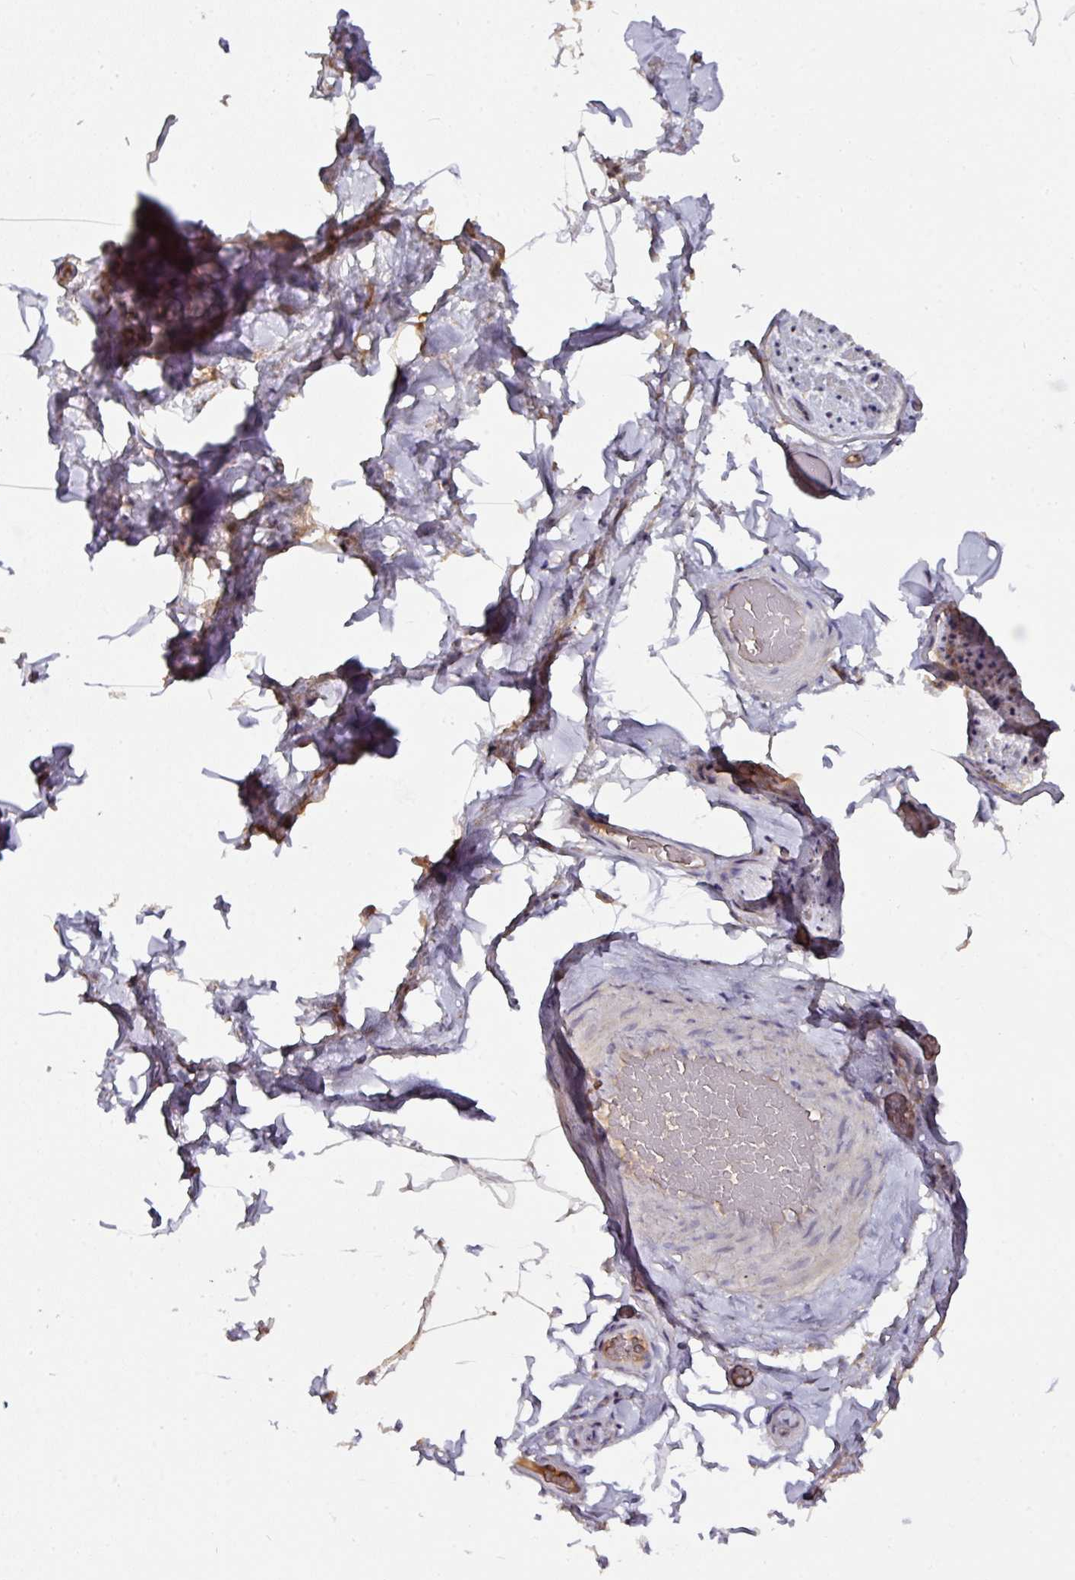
{"staining": {"intensity": "negative", "quantity": "none", "location": "none"}, "tissue": "adipose tissue", "cell_type": "Adipocytes", "image_type": "normal", "snomed": [{"axis": "morphology", "description": "Normal tissue, NOS"}, {"axis": "topography", "description": "Vascular tissue"}, {"axis": "topography", "description": "Peripheral nerve tissue"}], "caption": "Immunohistochemical staining of unremarkable adipose tissue demonstrates no significant expression in adipocytes. The staining is performed using DAB brown chromogen with nuclei counter-stained in using hematoxylin.", "gene": "CTDSP2", "patient": {"sex": "male", "age": 41}}